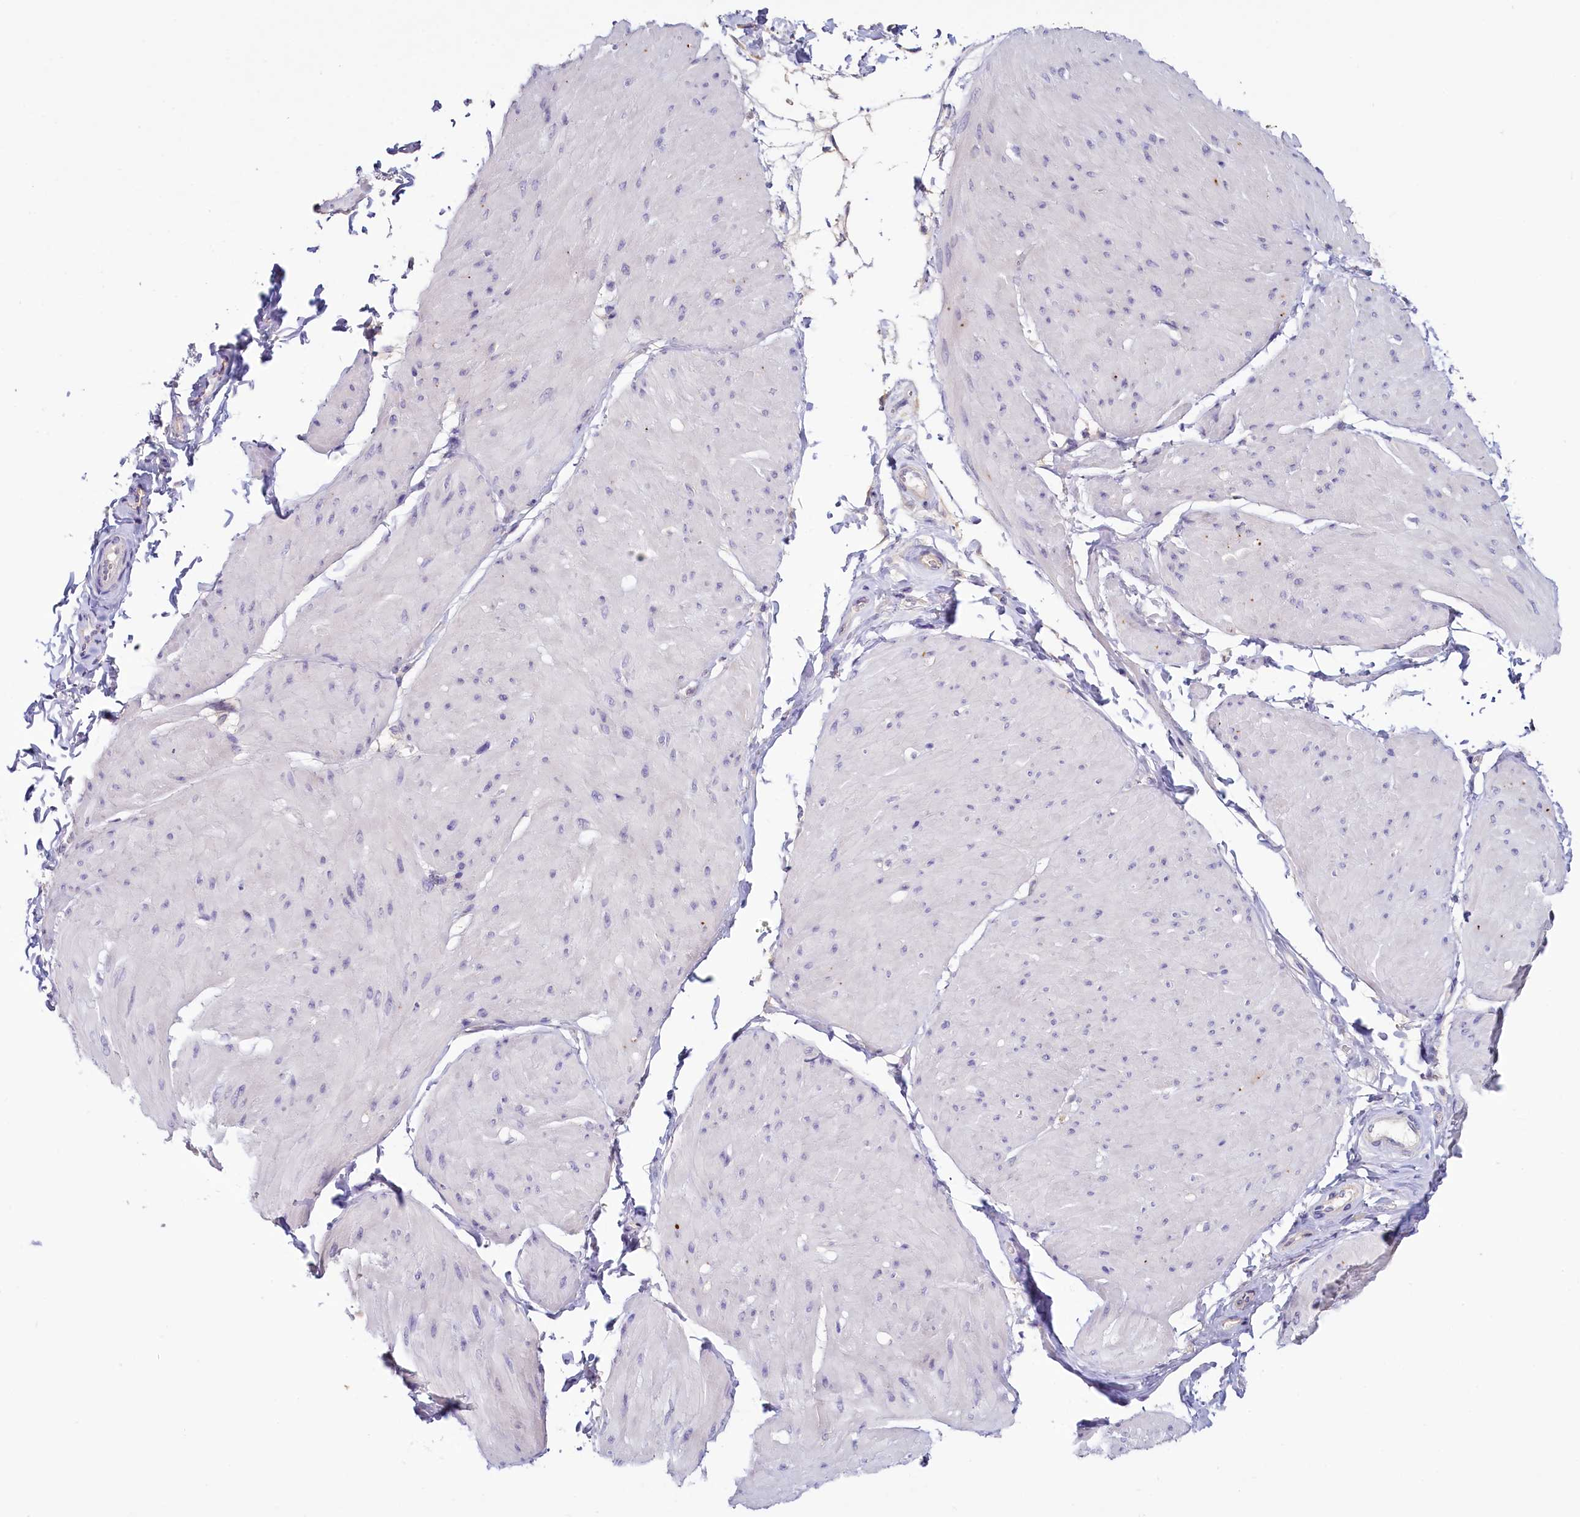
{"staining": {"intensity": "negative", "quantity": "none", "location": "none"}, "tissue": "smooth muscle", "cell_type": "Smooth muscle cells", "image_type": "normal", "snomed": [{"axis": "morphology", "description": "Urothelial carcinoma, High grade"}, {"axis": "topography", "description": "Urinary bladder"}], "caption": "Immunohistochemistry of unremarkable smooth muscle exhibits no positivity in smooth muscle cells.", "gene": "PDE6D", "patient": {"sex": "male", "age": 46}}